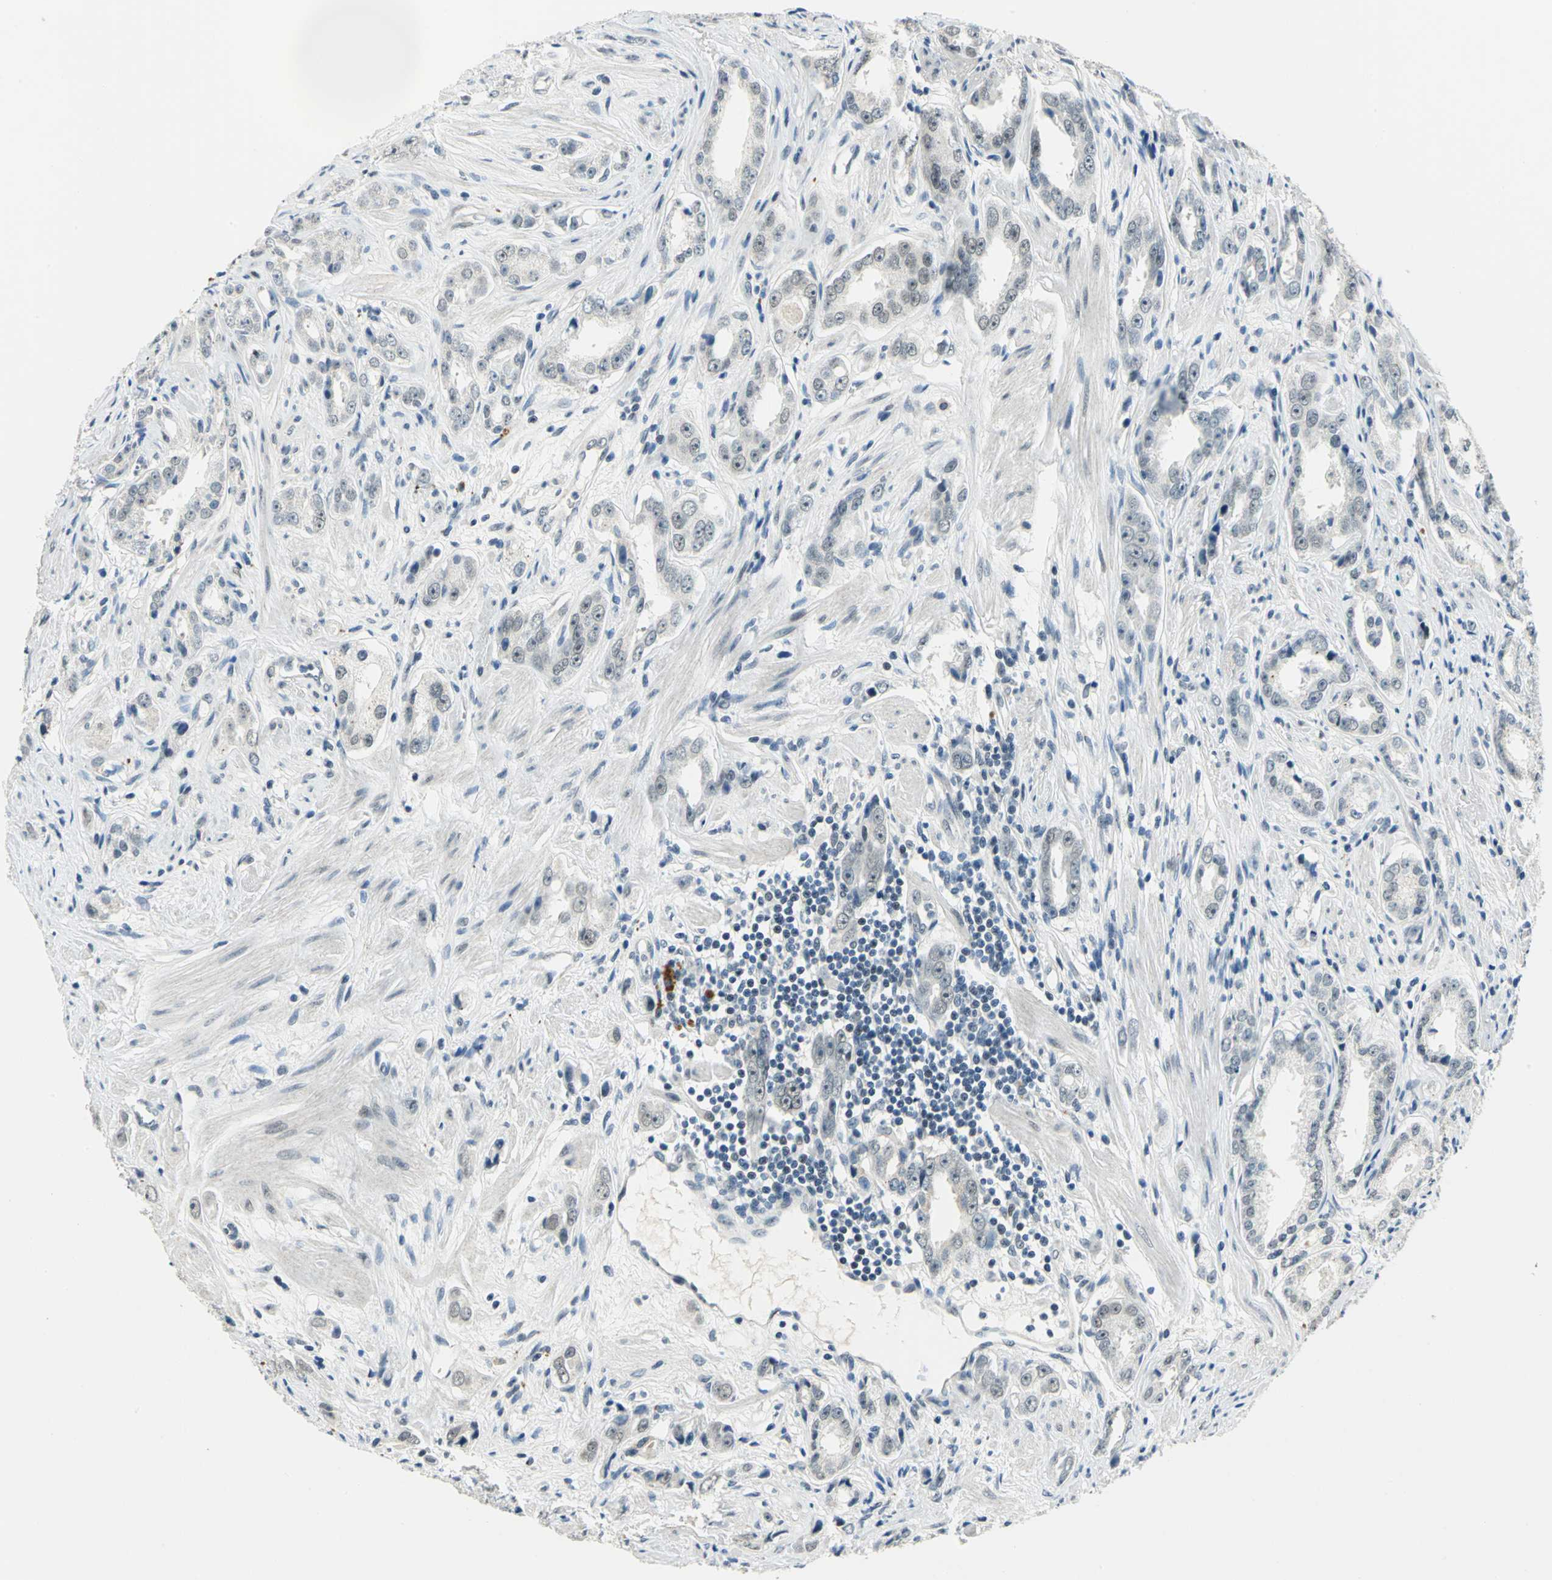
{"staining": {"intensity": "weak", "quantity": "25%-75%", "location": "nuclear"}, "tissue": "prostate cancer", "cell_type": "Tumor cells", "image_type": "cancer", "snomed": [{"axis": "morphology", "description": "Adenocarcinoma, Medium grade"}, {"axis": "topography", "description": "Prostate"}], "caption": "Prostate cancer (medium-grade adenocarcinoma) stained with DAB immunohistochemistry (IHC) displays low levels of weak nuclear staining in about 25%-75% of tumor cells.", "gene": "RAD17", "patient": {"sex": "male", "age": 53}}